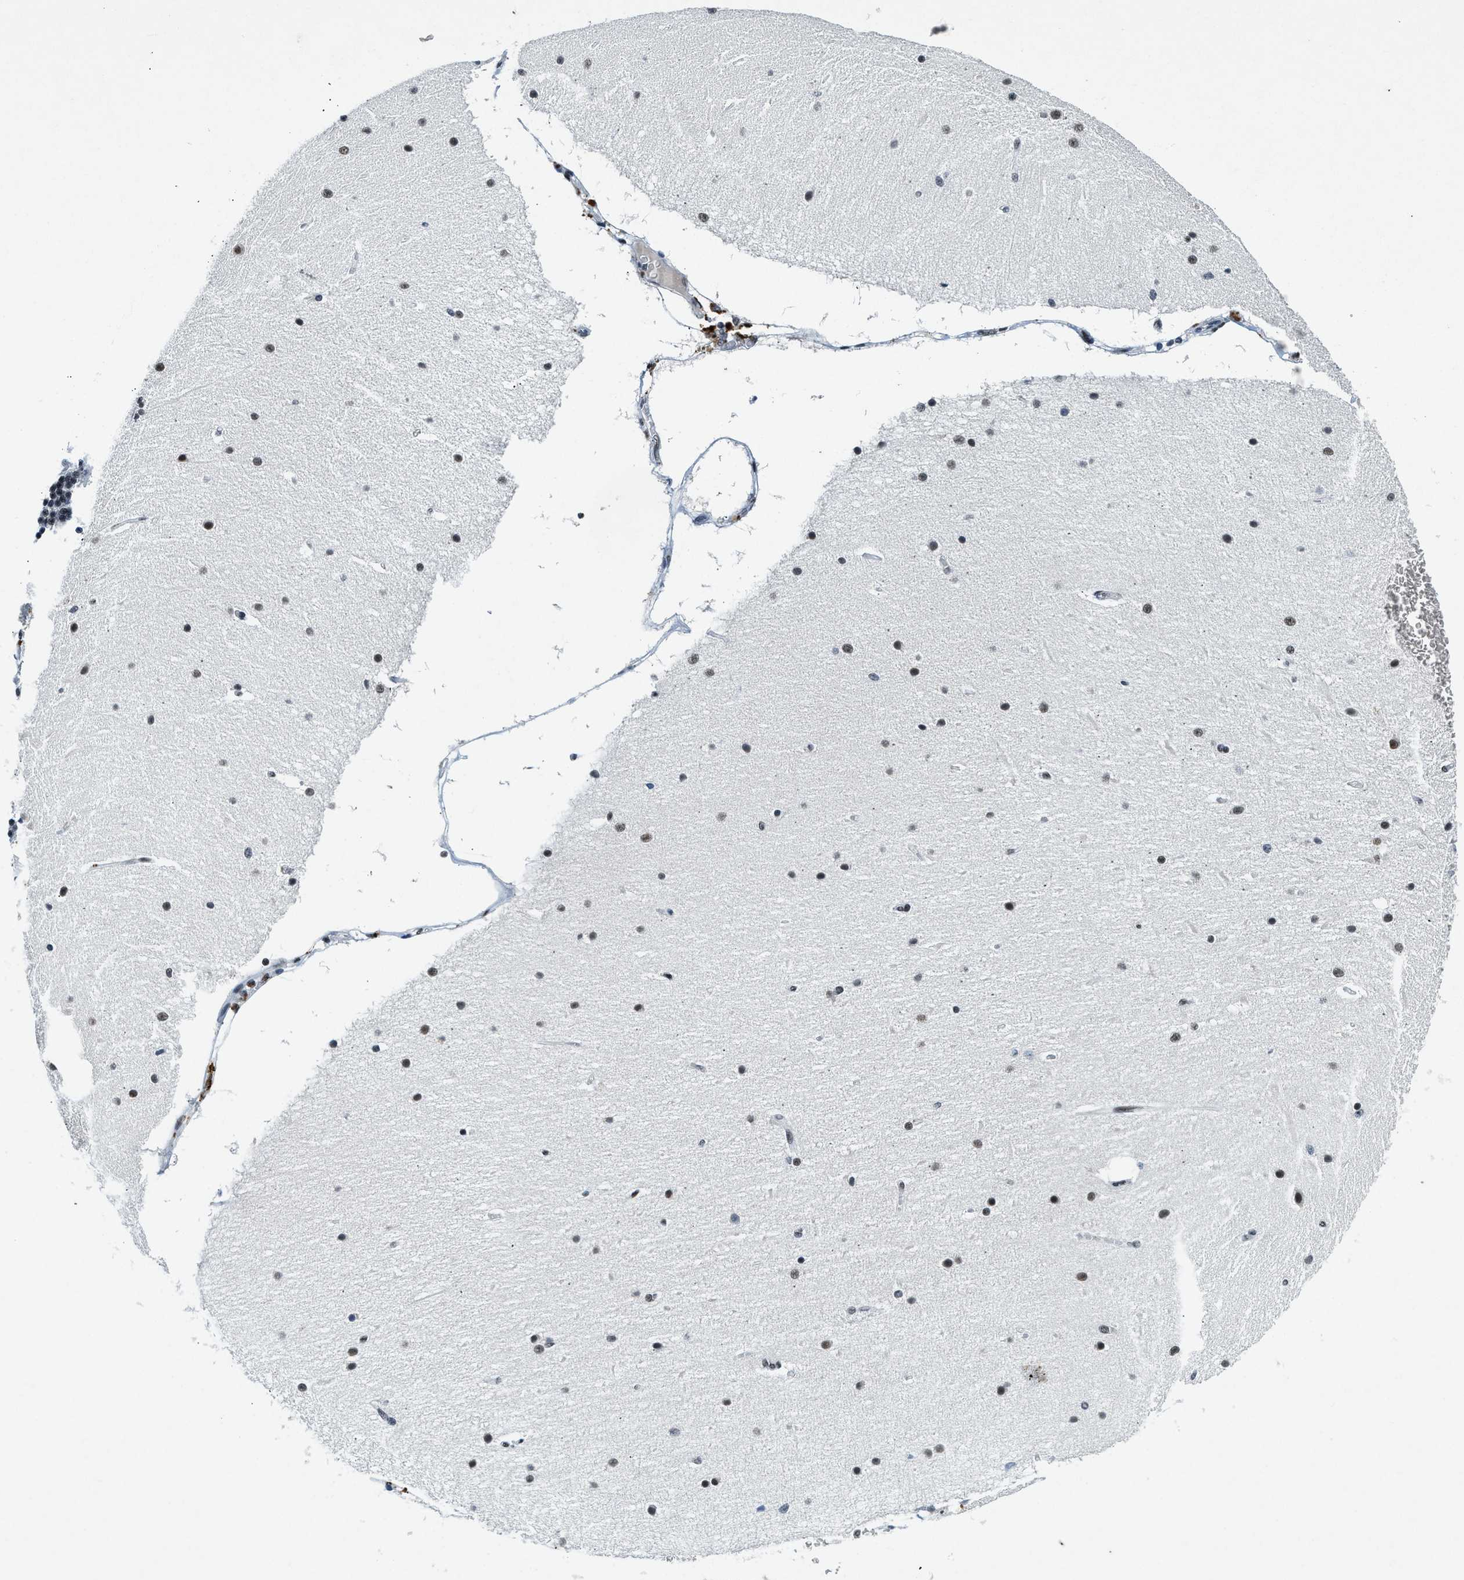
{"staining": {"intensity": "strong", "quantity": ">75%", "location": "nuclear"}, "tissue": "cerebellum", "cell_type": "Cells in granular layer", "image_type": "normal", "snomed": [{"axis": "morphology", "description": "Normal tissue, NOS"}, {"axis": "topography", "description": "Cerebellum"}], "caption": "Immunohistochemistry (DAB) staining of unremarkable cerebellum demonstrates strong nuclear protein staining in about >75% of cells in granular layer.", "gene": "NCOA1", "patient": {"sex": "female", "age": 54}}